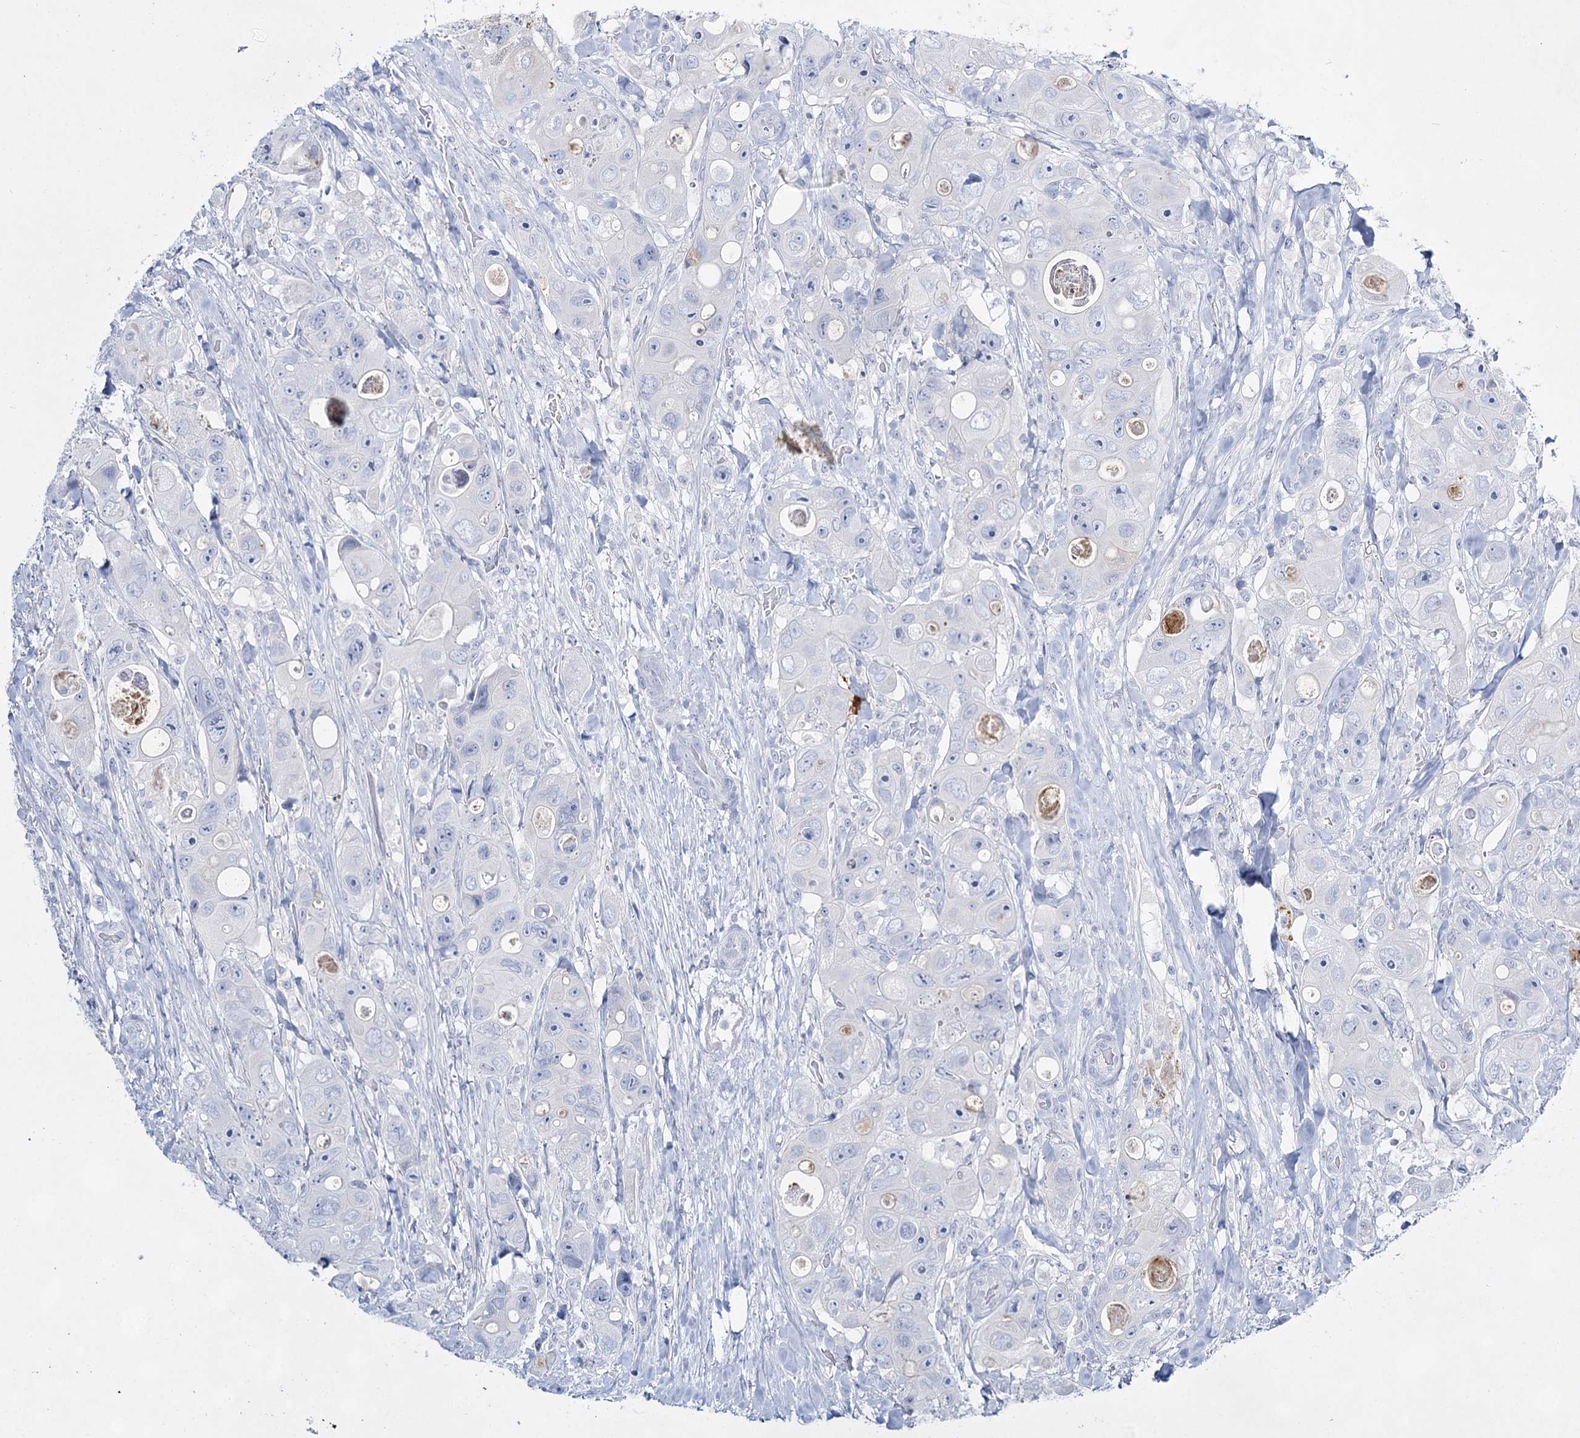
{"staining": {"intensity": "negative", "quantity": "none", "location": "none"}, "tissue": "colorectal cancer", "cell_type": "Tumor cells", "image_type": "cancer", "snomed": [{"axis": "morphology", "description": "Adenocarcinoma, NOS"}, {"axis": "topography", "description": "Colon"}], "caption": "Photomicrograph shows no protein expression in tumor cells of adenocarcinoma (colorectal) tissue.", "gene": "SLC17A2", "patient": {"sex": "female", "age": 46}}